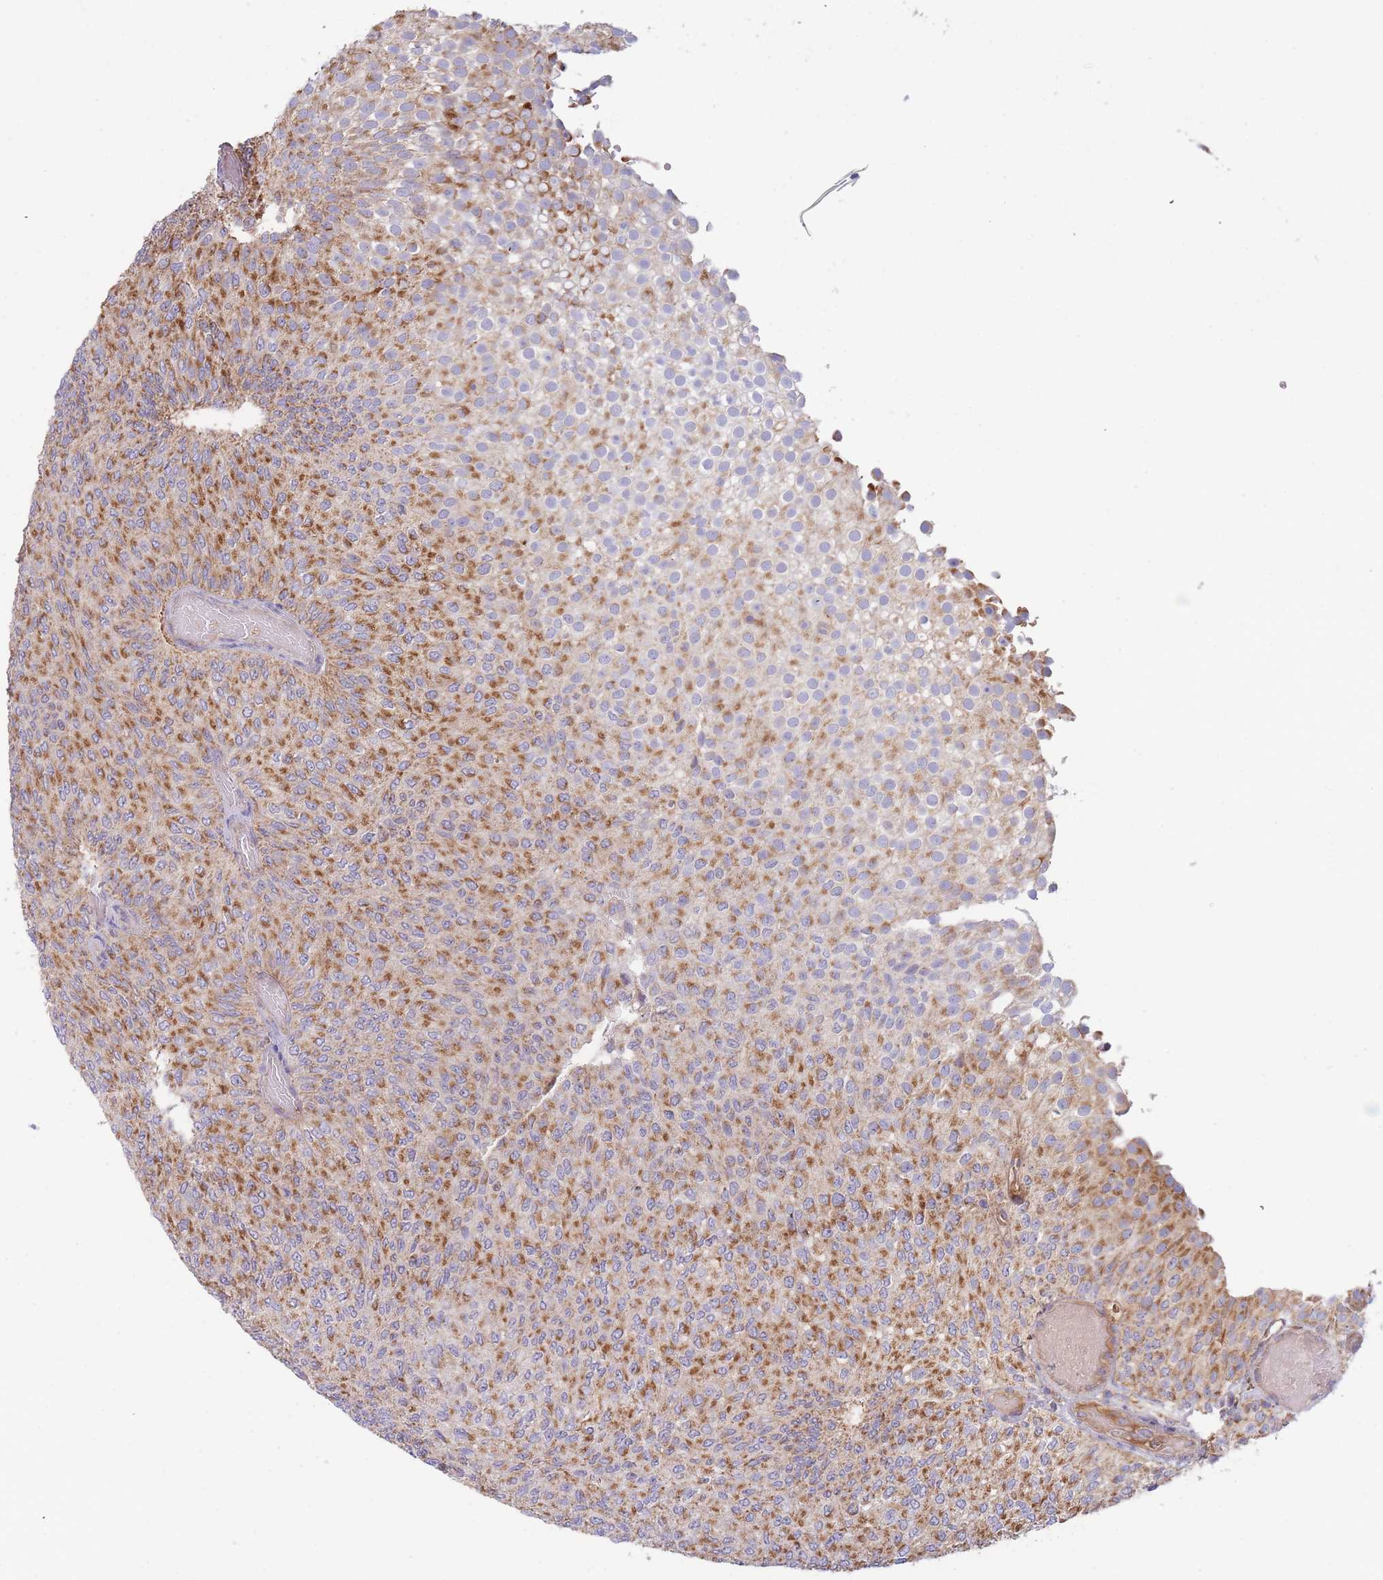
{"staining": {"intensity": "moderate", "quantity": ">75%", "location": "cytoplasmic/membranous"}, "tissue": "urothelial cancer", "cell_type": "Tumor cells", "image_type": "cancer", "snomed": [{"axis": "morphology", "description": "Urothelial carcinoma, Low grade"}, {"axis": "topography", "description": "Urinary bladder"}], "caption": "Urothelial carcinoma (low-grade) stained for a protein shows moderate cytoplasmic/membranous positivity in tumor cells.", "gene": "MRPL17", "patient": {"sex": "male", "age": 78}}